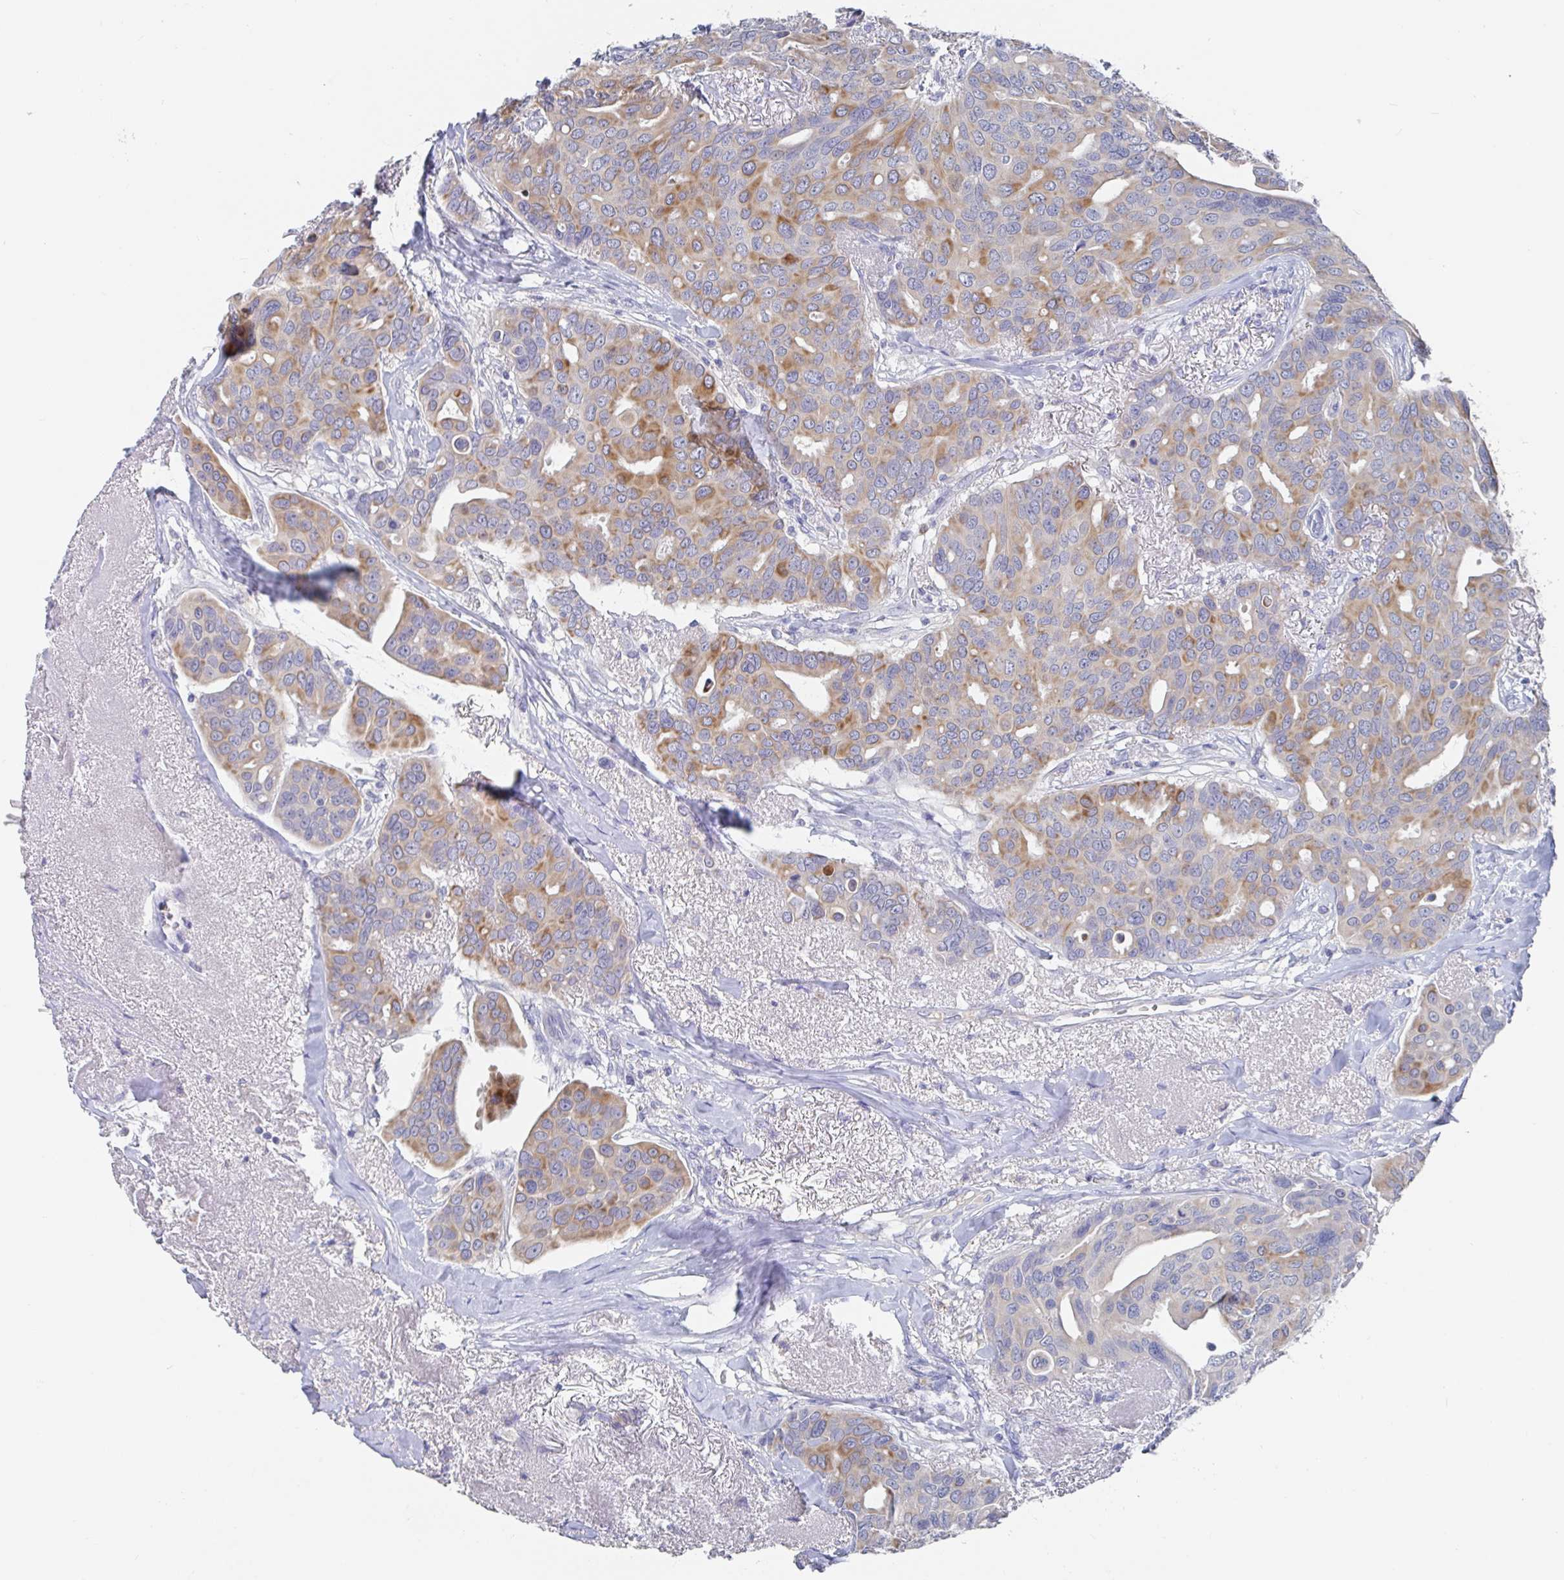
{"staining": {"intensity": "moderate", "quantity": "25%-75%", "location": "cytoplasmic/membranous"}, "tissue": "breast cancer", "cell_type": "Tumor cells", "image_type": "cancer", "snomed": [{"axis": "morphology", "description": "Duct carcinoma"}, {"axis": "topography", "description": "Breast"}], "caption": "Immunohistochemical staining of human breast infiltrating ductal carcinoma exhibits medium levels of moderate cytoplasmic/membranous positivity in about 25%-75% of tumor cells.", "gene": "GPR148", "patient": {"sex": "female", "age": 54}}